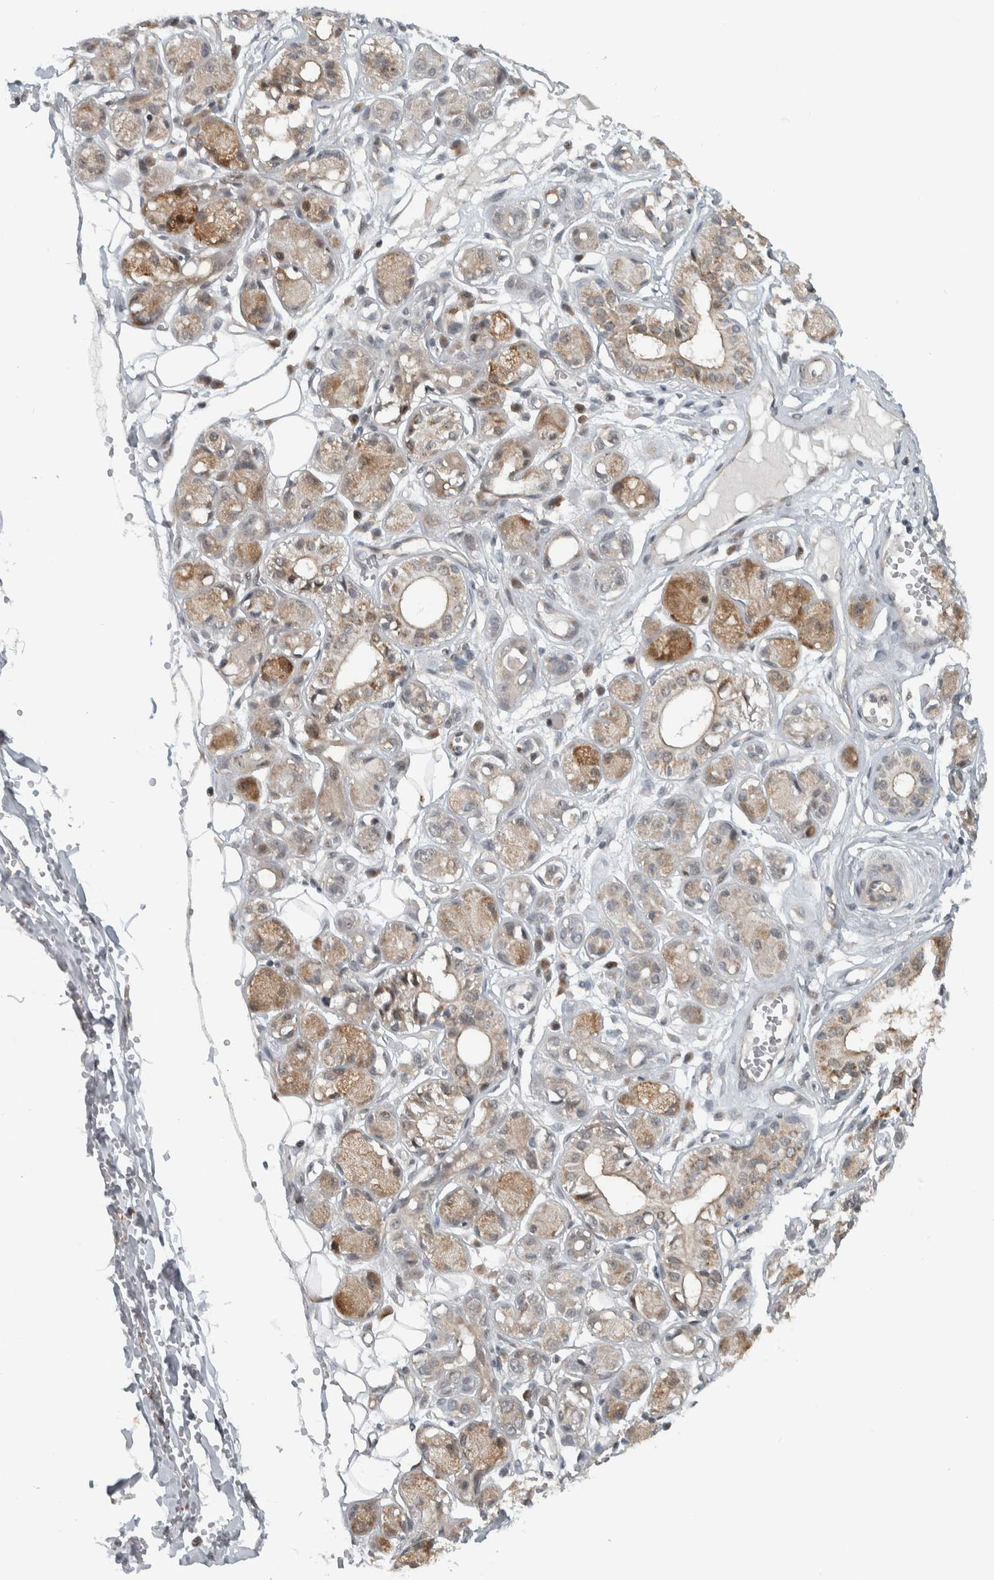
{"staining": {"intensity": "moderate", "quantity": "25%-75%", "location": "cytoplasmic/membranous"}, "tissue": "adipose tissue", "cell_type": "Adipocytes", "image_type": "normal", "snomed": [{"axis": "morphology", "description": "Normal tissue, NOS"}, {"axis": "morphology", "description": "Inflammation, NOS"}, {"axis": "topography", "description": "Salivary gland"}, {"axis": "topography", "description": "Peripheral nerve tissue"}], "caption": "This is a micrograph of immunohistochemistry staining of normal adipose tissue, which shows moderate expression in the cytoplasmic/membranous of adipocytes.", "gene": "NAPG", "patient": {"sex": "female", "age": 75}}